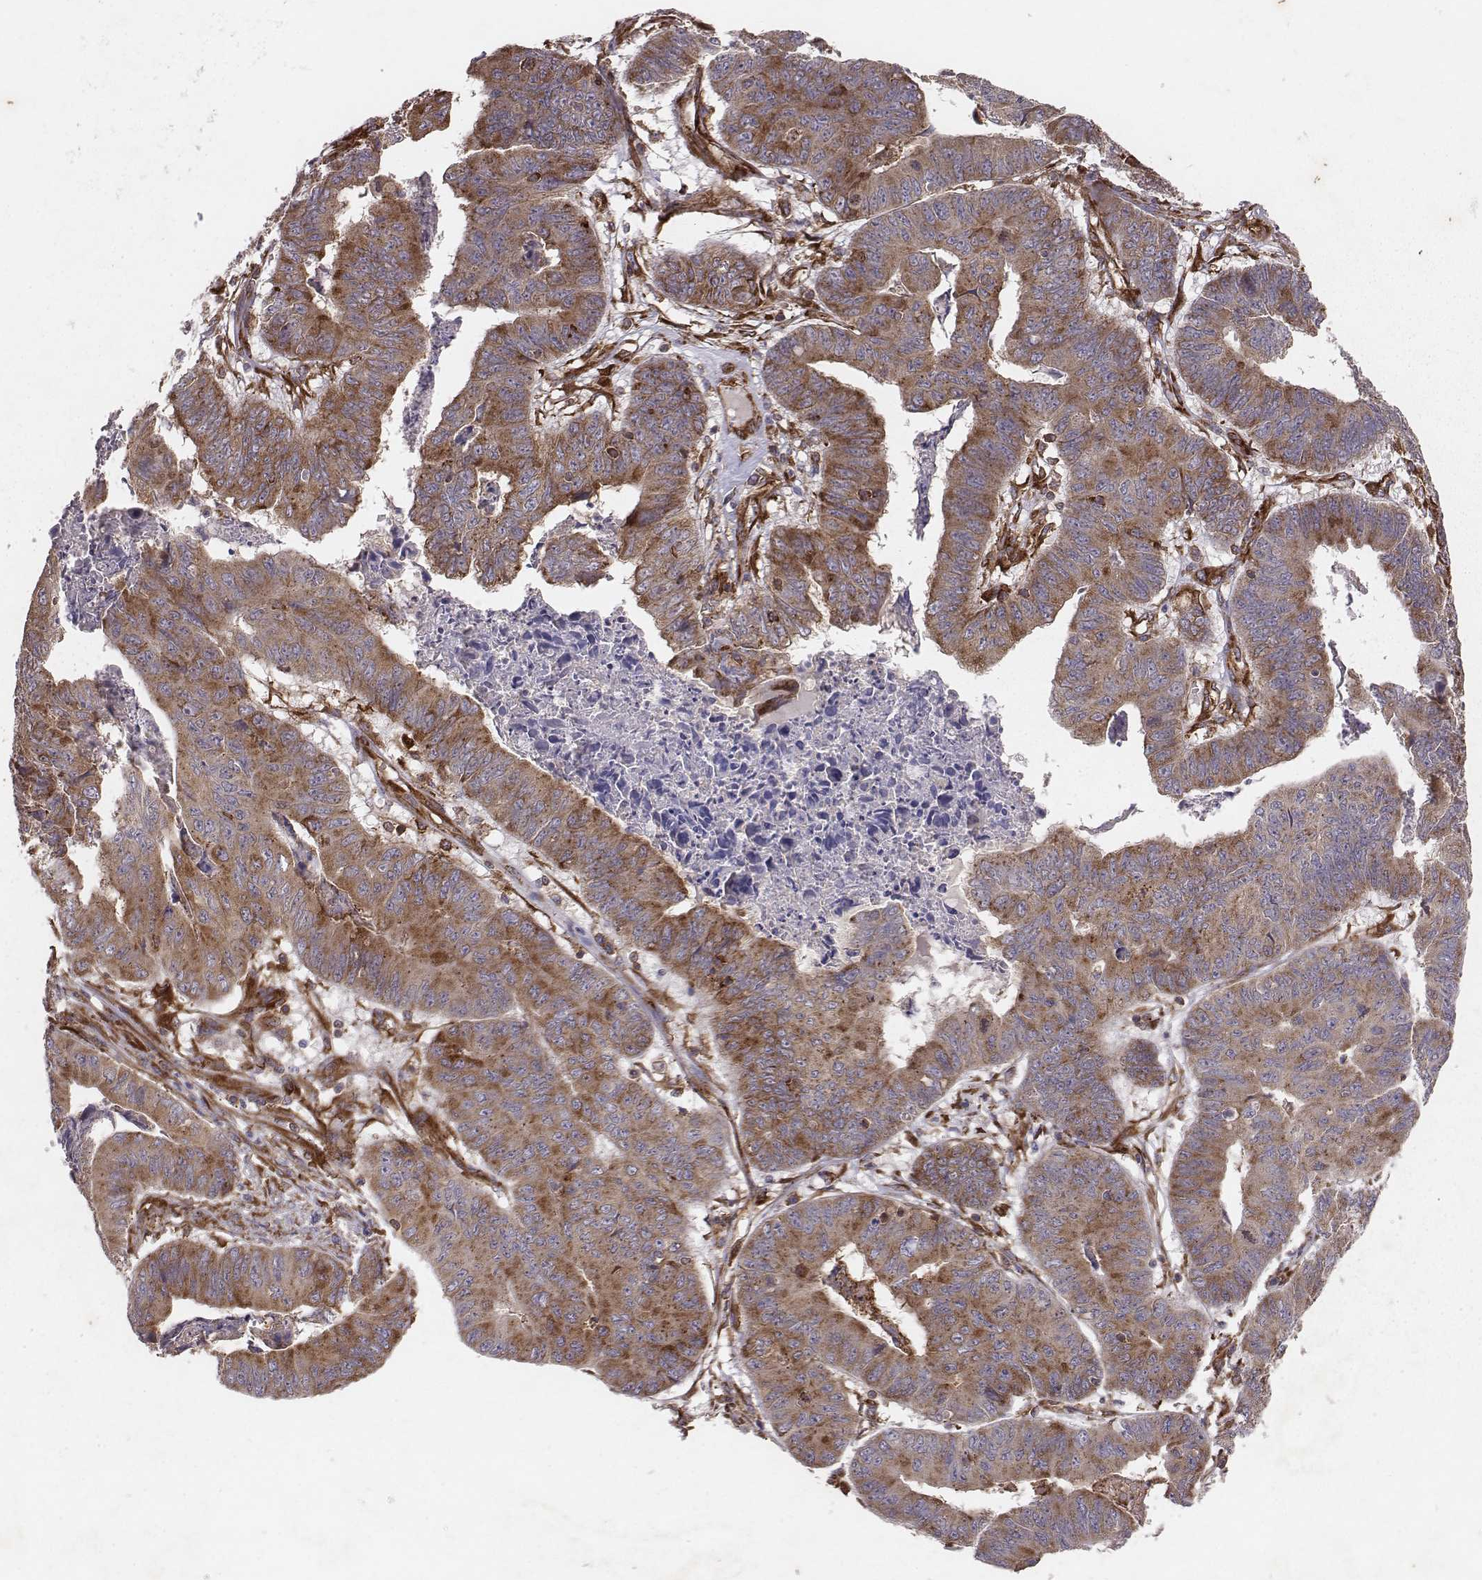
{"staining": {"intensity": "moderate", "quantity": ">75%", "location": "cytoplasmic/membranous"}, "tissue": "stomach cancer", "cell_type": "Tumor cells", "image_type": "cancer", "snomed": [{"axis": "morphology", "description": "Adenocarcinoma, NOS"}, {"axis": "topography", "description": "Stomach, lower"}], "caption": "Immunohistochemistry histopathology image of human adenocarcinoma (stomach) stained for a protein (brown), which displays medium levels of moderate cytoplasmic/membranous expression in about >75% of tumor cells.", "gene": "TXLNA", "patient": {"sex": "male", "age": 77}}